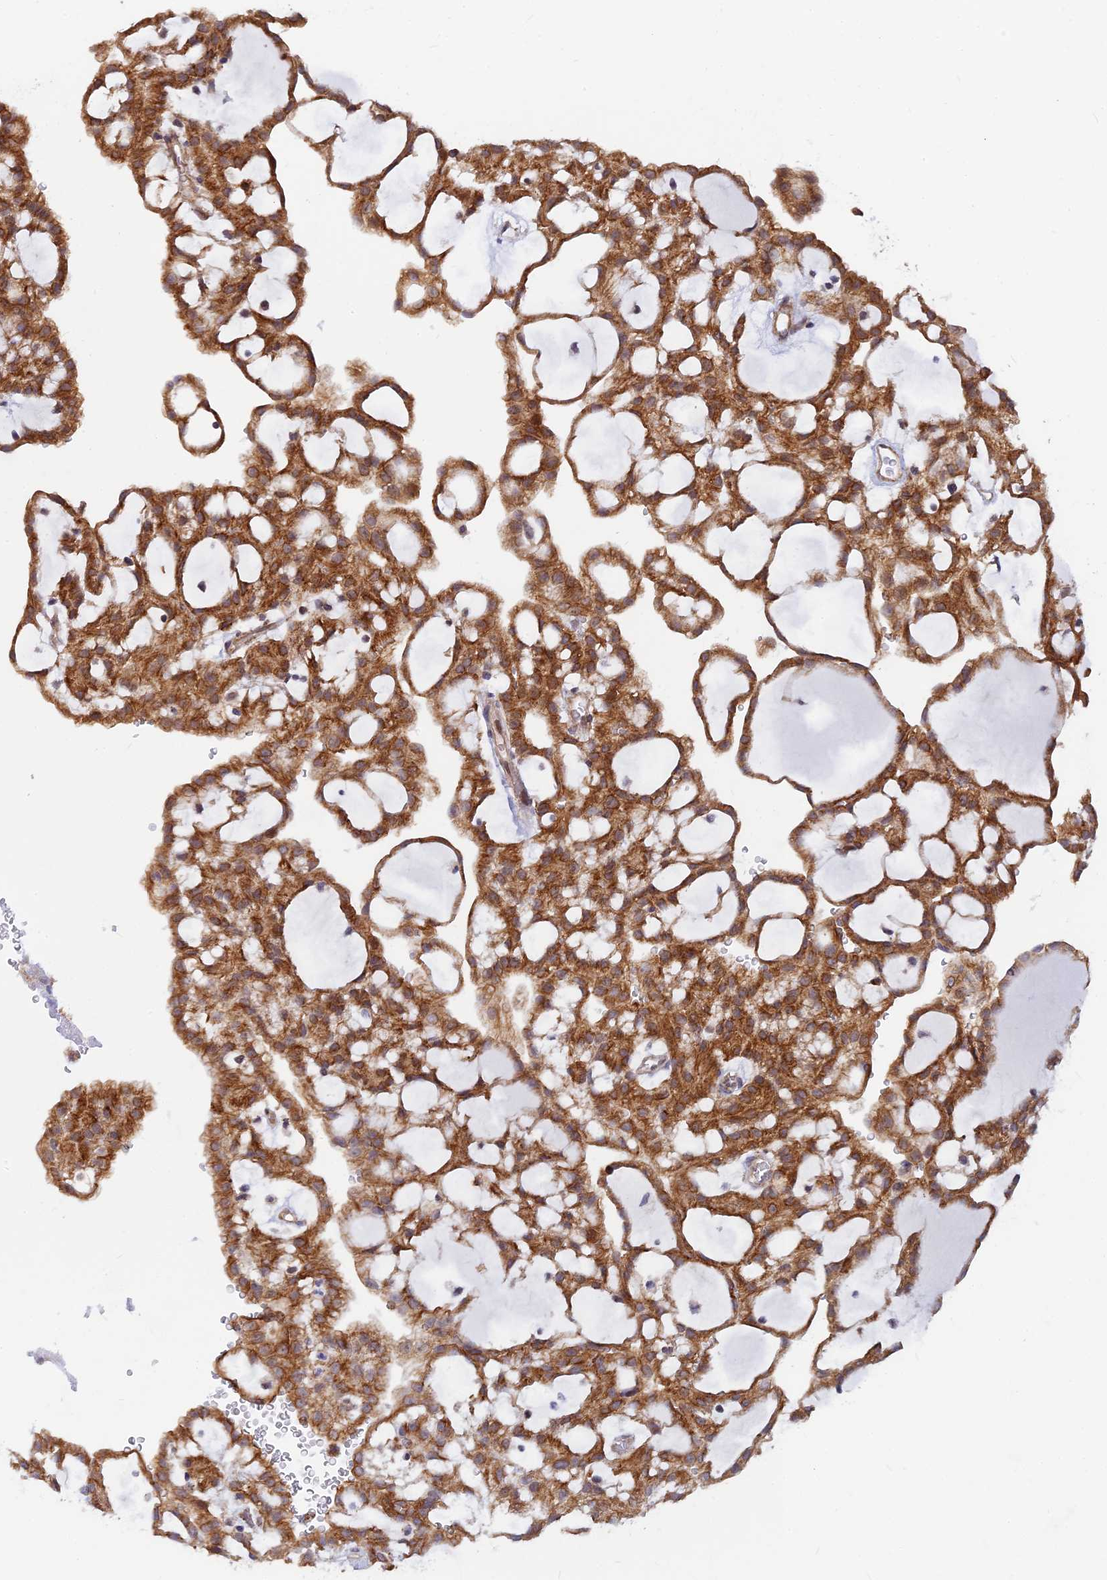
{"staining": {"intensity": "strong", "quantity": ">75%", "location": "cytoplasmic/membranous"}, "tissue": "renal cancer", "cell_type": "Tumor cells", "image_type": "cancer", "snomed": [{"axis": "morphology", "description": "Adenocarcinoma, NOS"}, {"axis": "topography", "description": "Kidney"}], "caption": "Immunohistochemical staining of renal cancer demonstrates high levels of strong cytoplasmic/membranous staining in approximately >75% of tumor cells.", "gene": "VSTM2L", "patient": {"sex": "male", "age": 63}}